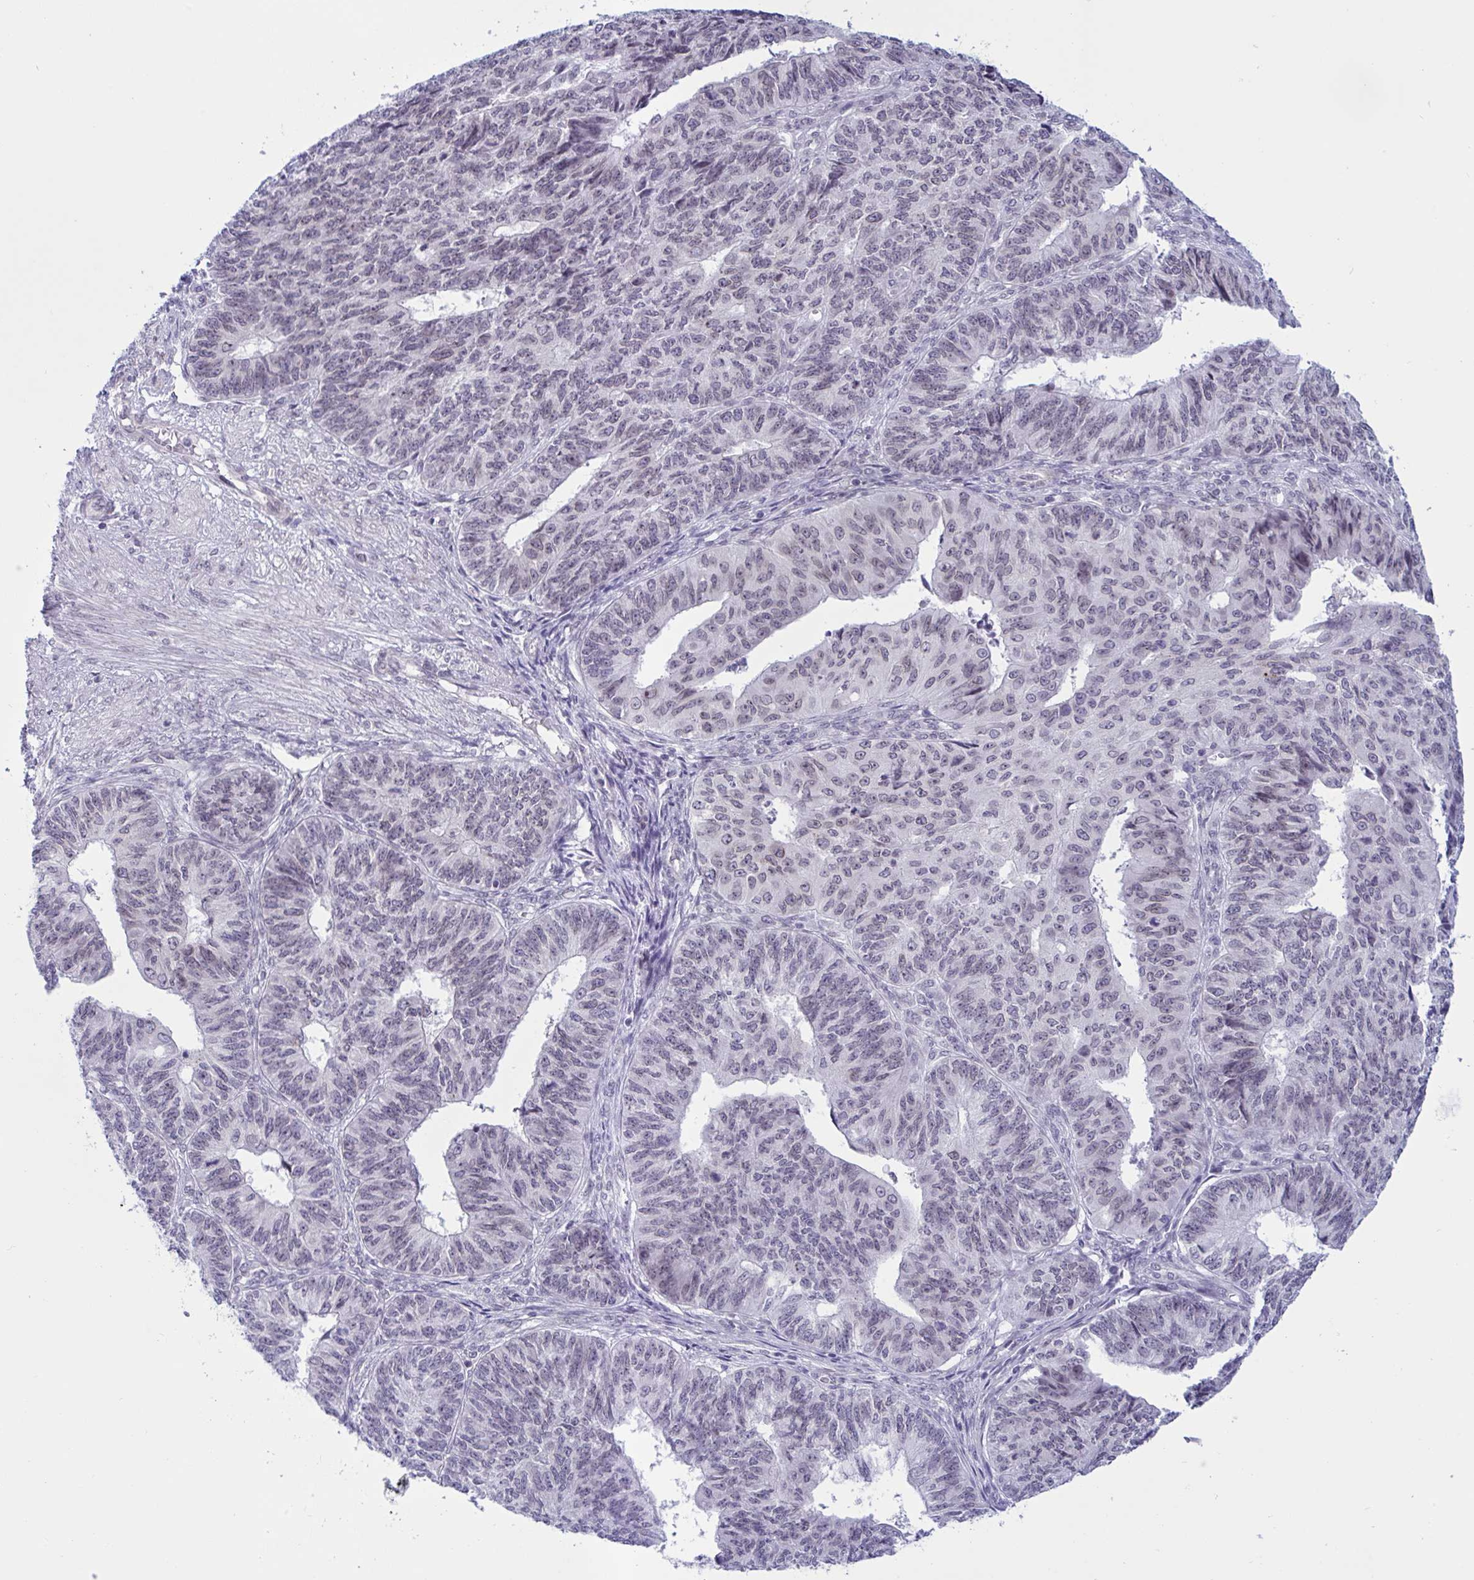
{"staining": {"intensity": "weak", "quantity": "25%-75%", "location": "nuclear"}, "tissue": "endometrial cancer", "cell_type": "Tumor cells", "image_type": "cancer", "snomed": [{"axis": "morphology", "description": "Adenocarcinoma, NOS"}, {"axis": "topography", "description": "Endometrium"}], "caption": "The micrograph demonstrates a brown stain indicating the presence of a protein in the nuclear of tumor cells in endometrial adenocarcinoma.", "gene": "DOCK11", "patient": {"sex": "female", "age": 32}}